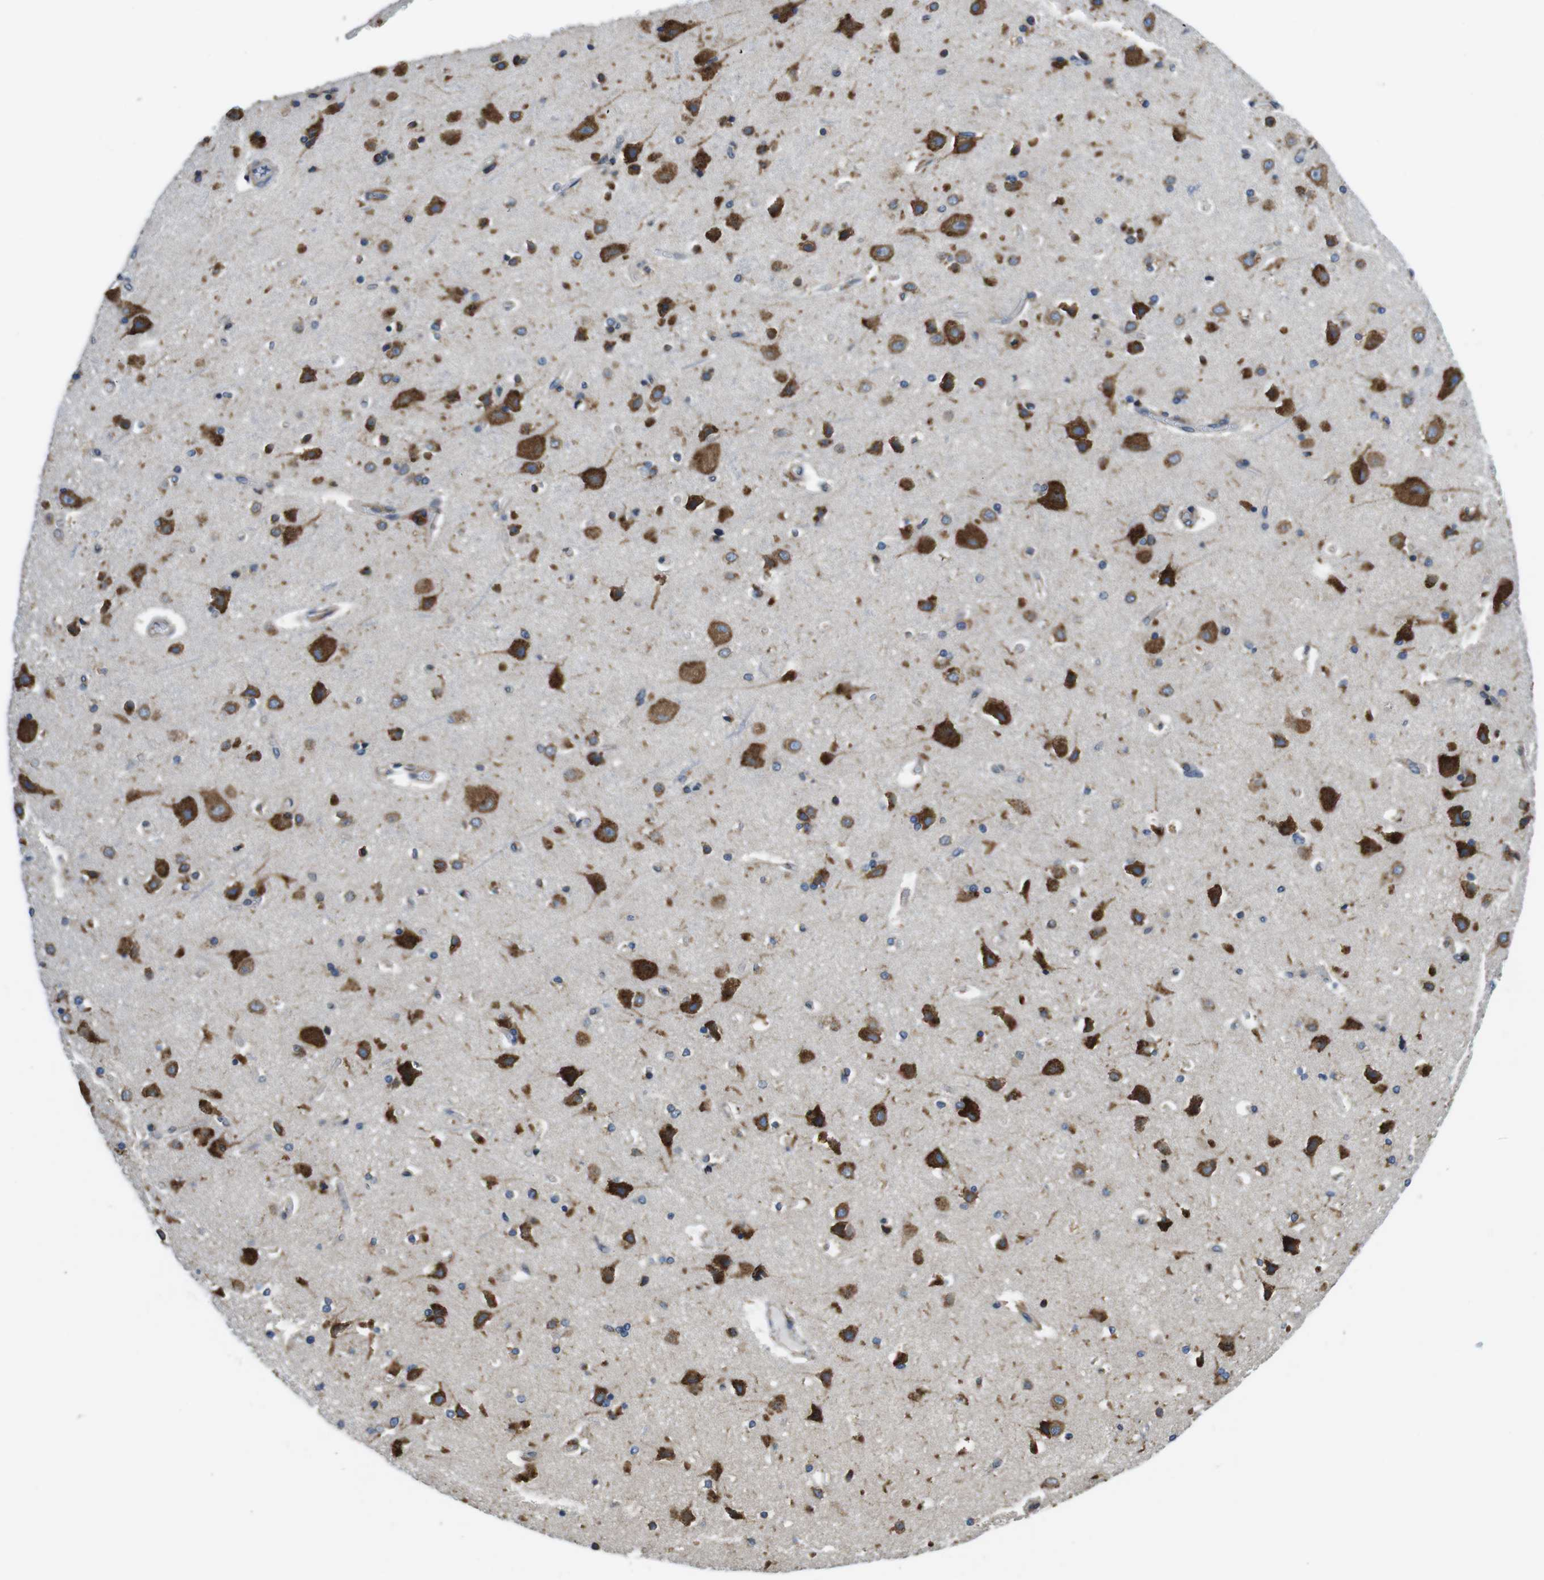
{"staining": {"intensity": "moderate", "quantity": ">75%", "location": "cytoplasmic/membranous"}, "tissue": "cerebral cortex", "cell_type": "Endothelial cells", "image_type": "normal", "snomed": [{"axis": "morphology", "description": "Normal tissue, NOS"}, {"axis": "topography", "description": "Cerebral cortex"}], "caption": "Immunohistochemical staining of unremarkable human cerebral cortex reveals medium levels of moderate cytoplasmic/membranous positivity in about >75% of endothelial cells. The staining was performed using DAB, with brown indicating positive protein expression. Nuclei are stained blue with hematoxylin.", "gene": "UGGT1", "patient": {"sex": "female", "age": 54}}